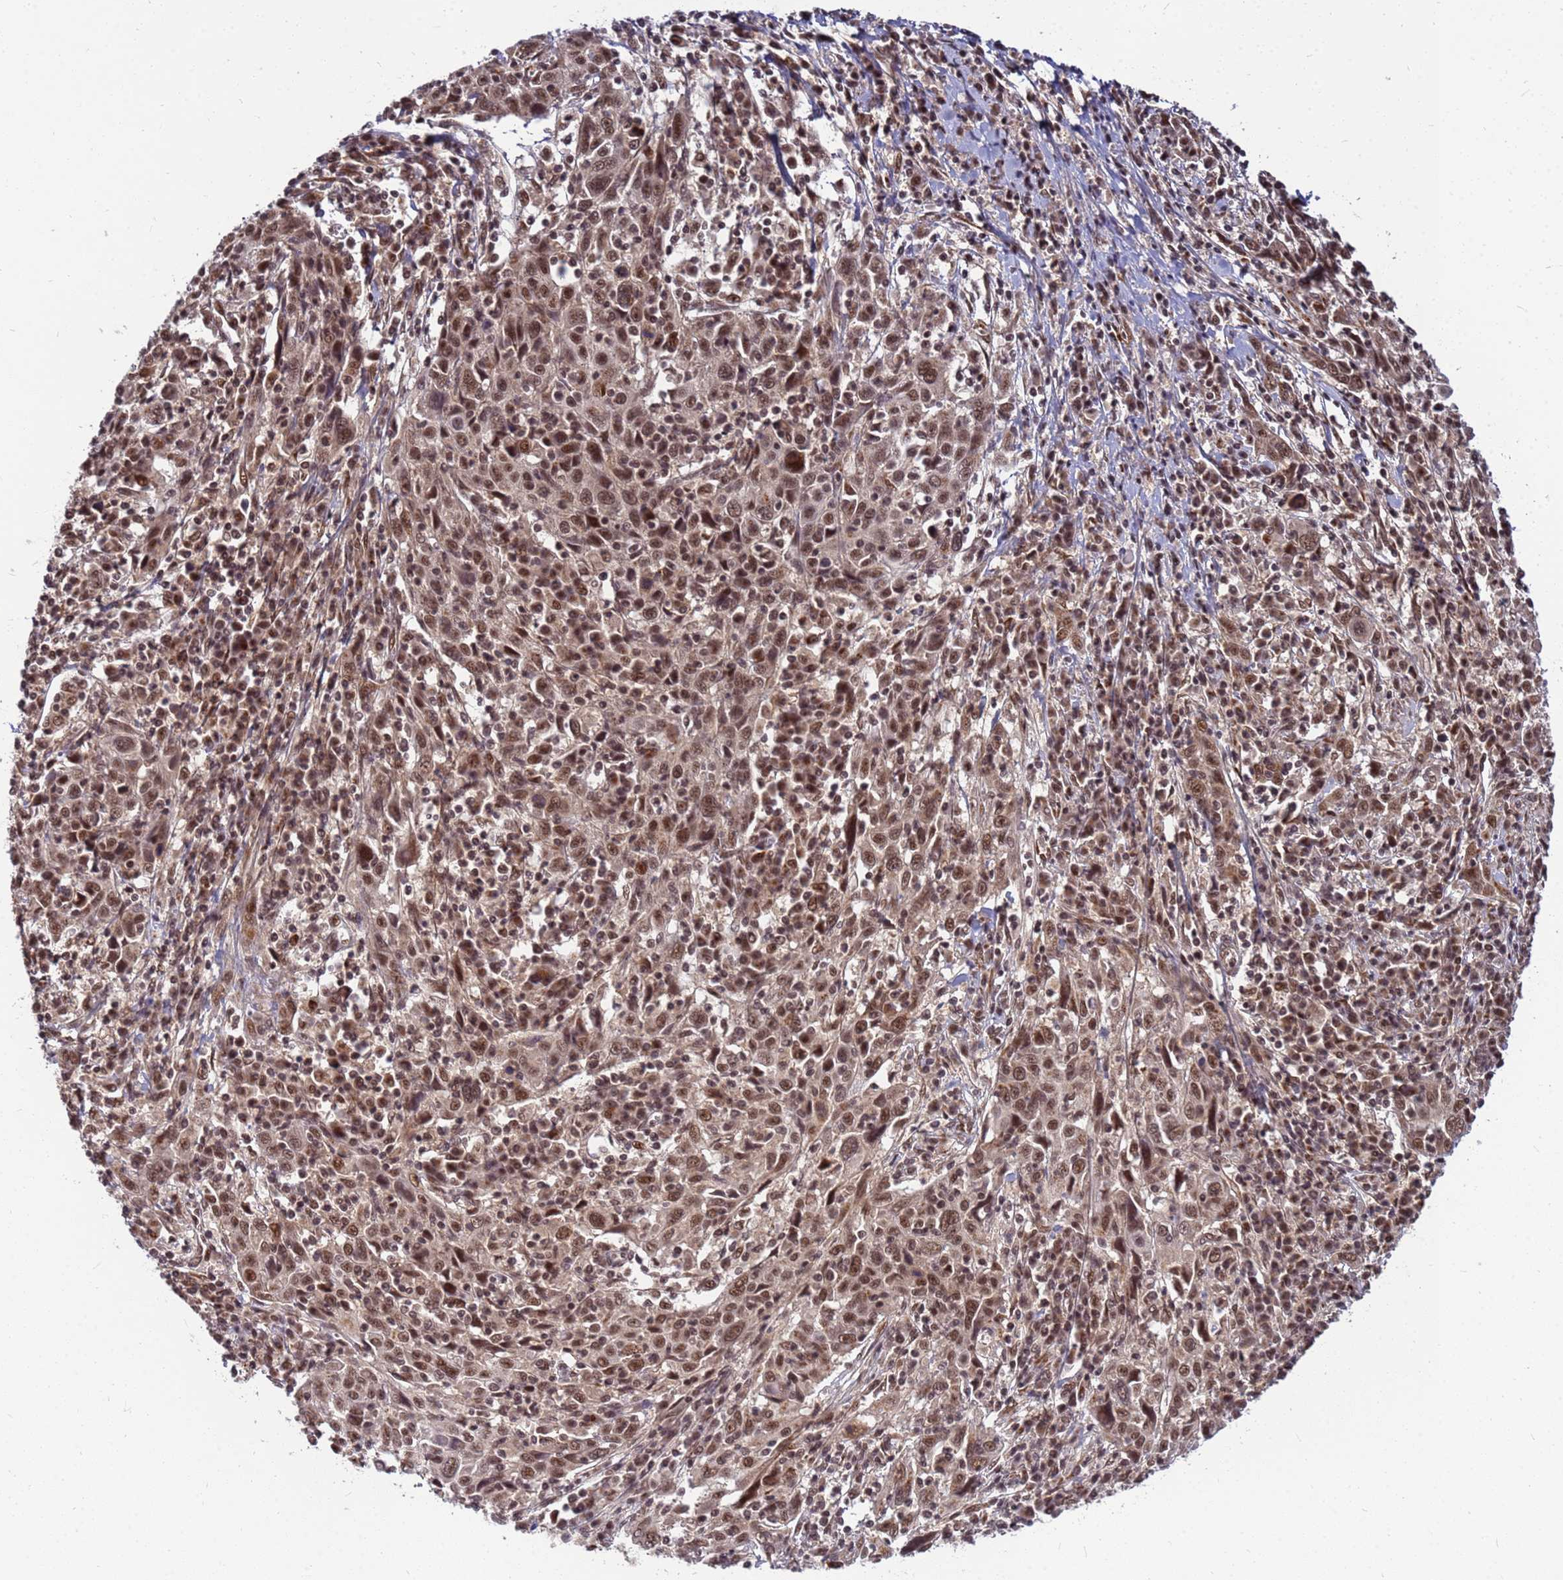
{"staining": {"intensity": "moderate", "quantity": ">75%", "location": "nuclear"}, "tissue": "cervical cancer", "cell_type": "Tumor cells", "image_type": "cancer", "snomed": [{"axis": "morphology", "description": "Squamous cell carcinoma, NOS"}, {"axis": "topography", "description": "Cervix"}], "caption": "A photomicrograph of human squamous cell carcinoma (cervical) stained for a protein displays moderate nuclear brown staining in tumor cells. (IHC, brightfield microscopy, high magnification).", "gene": "NCBP2", "patient": {"sex": "female", "age": 46}}